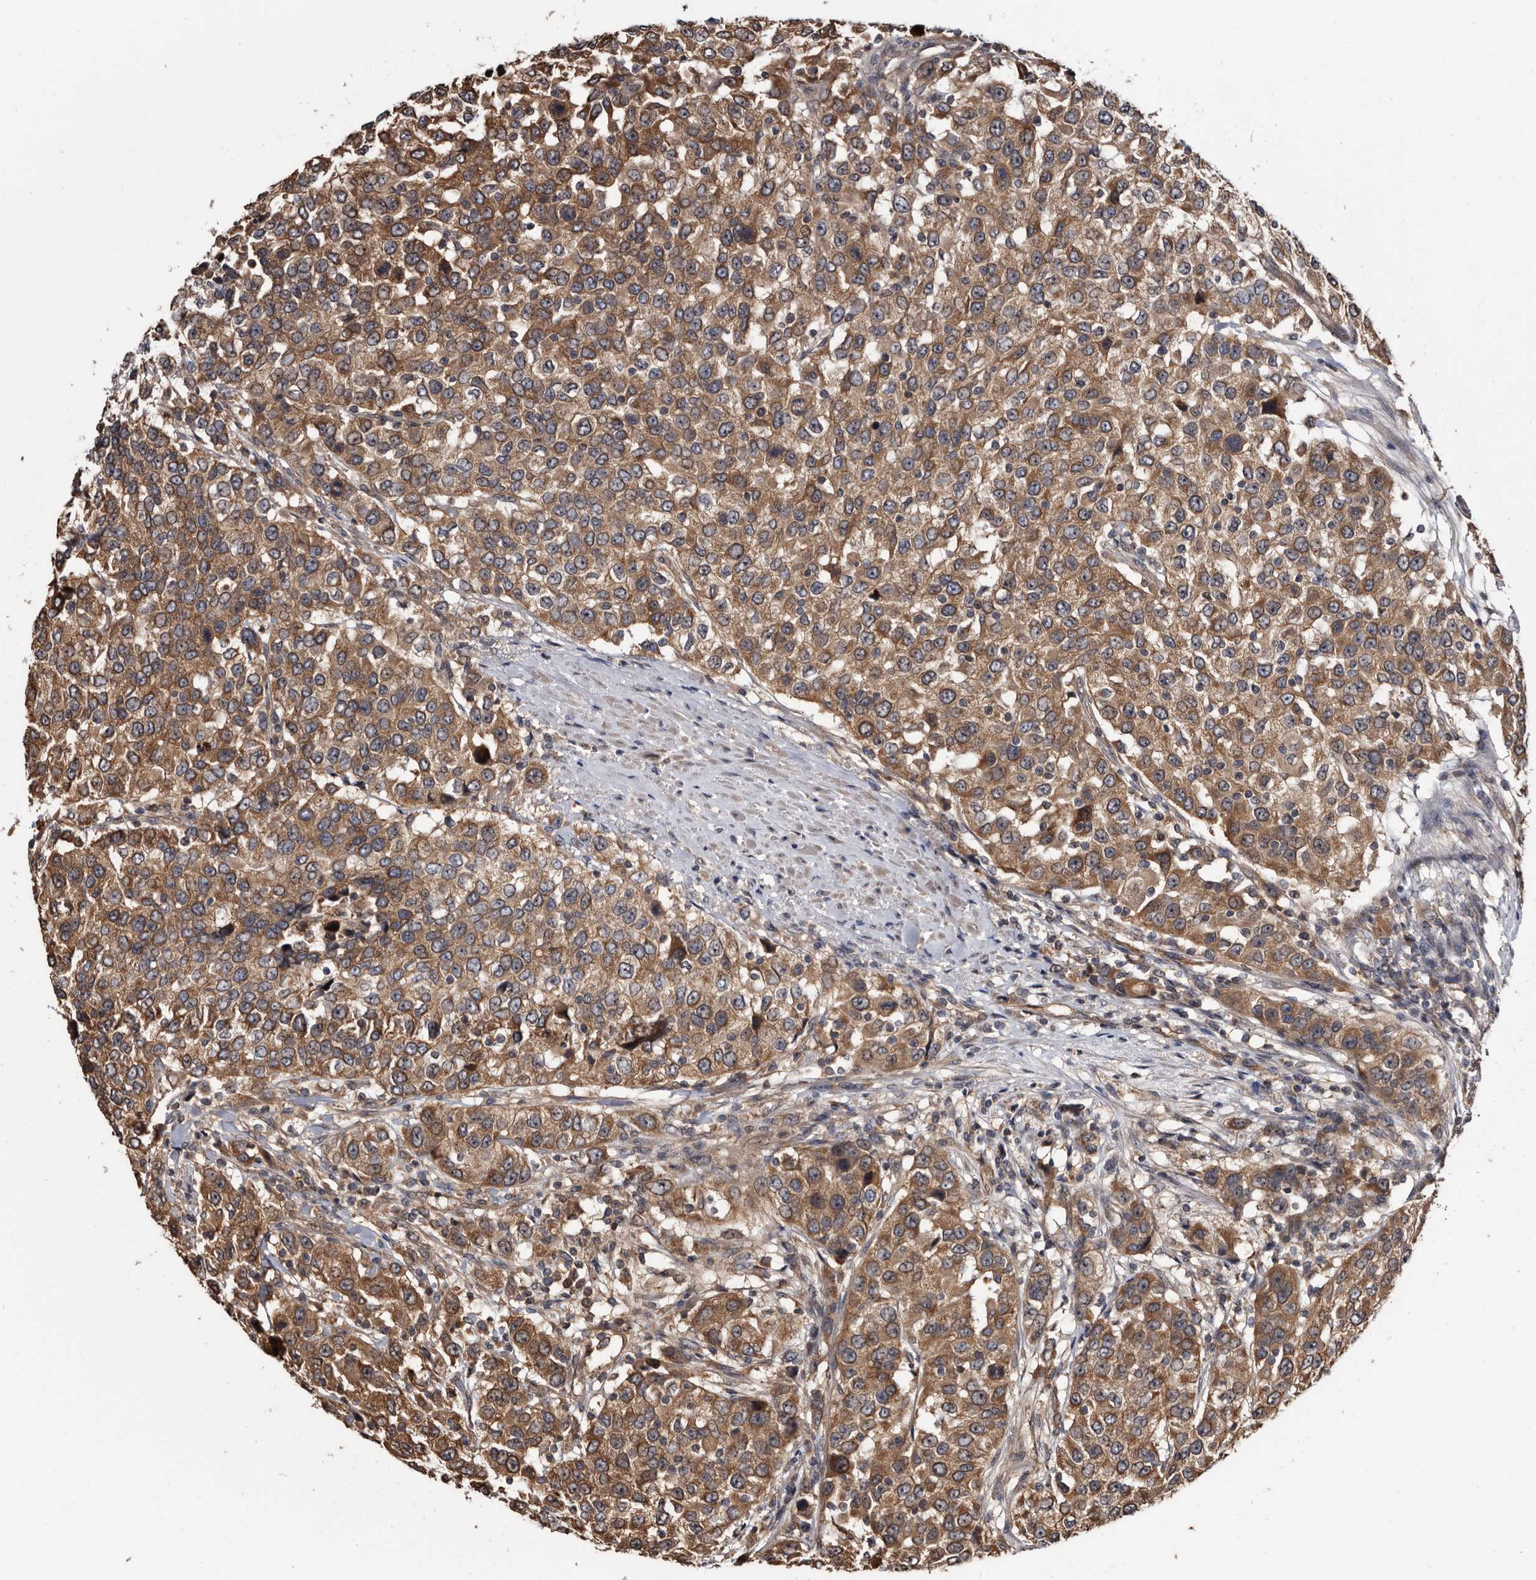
{"staining": {"intensity": "moderate", "quantity": ">75%", "location": "cytoplasmic/membranous"}, "tissue": "urothelial cancer", "cell_type": "Tumor cells", "image_type": "cancer", "snomed": [{"axis": "morphology", "description": "Urothelial carcinoma, High grade"}, {"axis": "topography", "description": "Urinary bladder"}], "caption": "IHC histopathology image of urothelial cancer stained for a protein (brown), which reveals medium levels of moderate cytoplasmic/membranous staining in approximately >75% of tumor cells.", "gene": "TTI2", "patient": {"sex": "female", "age": 80}}